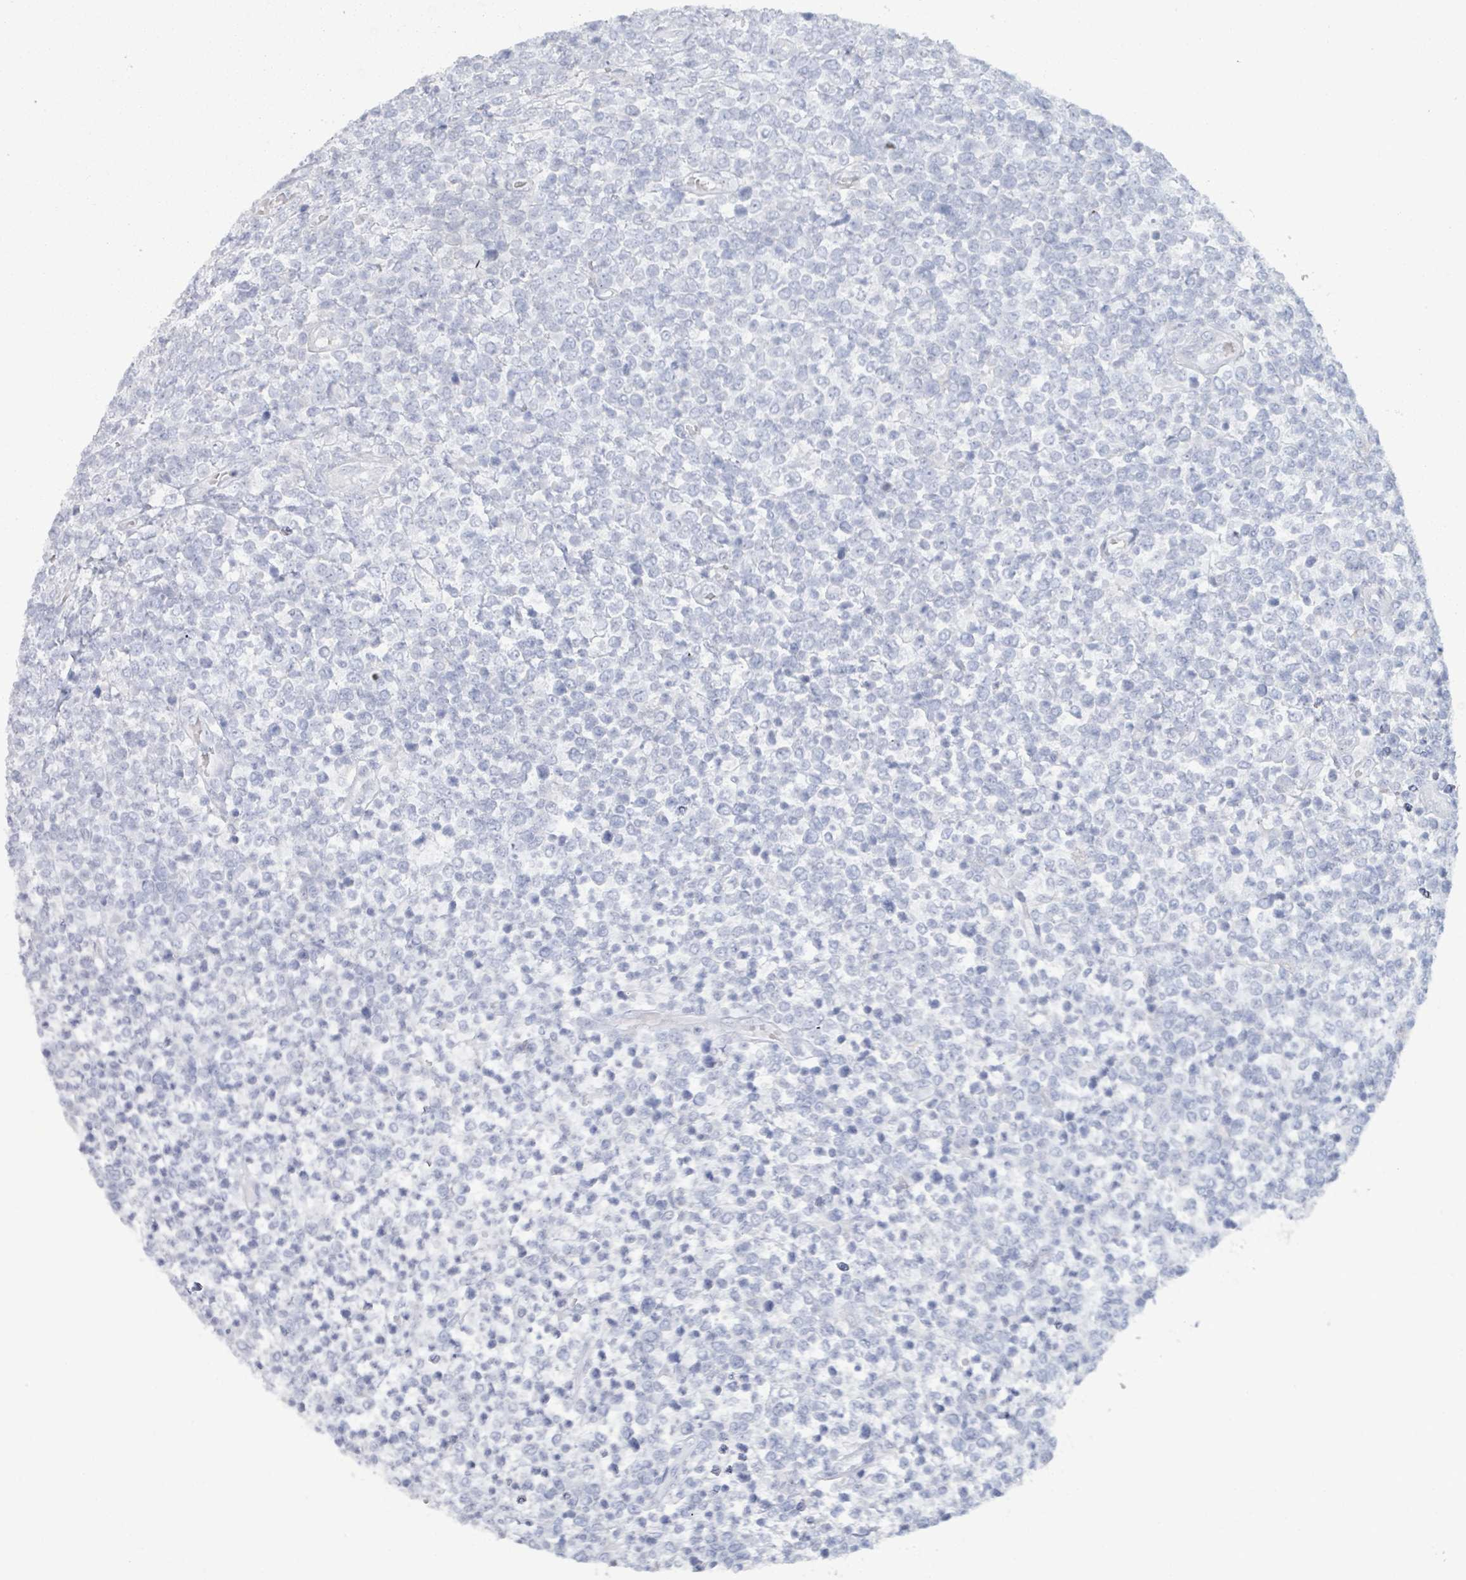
{"staining": {"intensity": "negative", "quantity": "none", "location": "none"}, "tissue": "lymphoma", "cell_type": "Tumor cells", "image_type": "cancer", "snomed": [{"axis": "morphology", "description": "Malignant lymphoma, non-Hodgkin's type, High grade"}, {"axis": "topography", "description": "Soft tissue"}], "caption": "This is a micrograph of immunohistochemistry staining of high-grade malignant lymphoma, non-Hodgkin's type, which shows no expression in tumor cells.", "gene": "PGA3", "patient": {"sex": "female", "age": 56}}